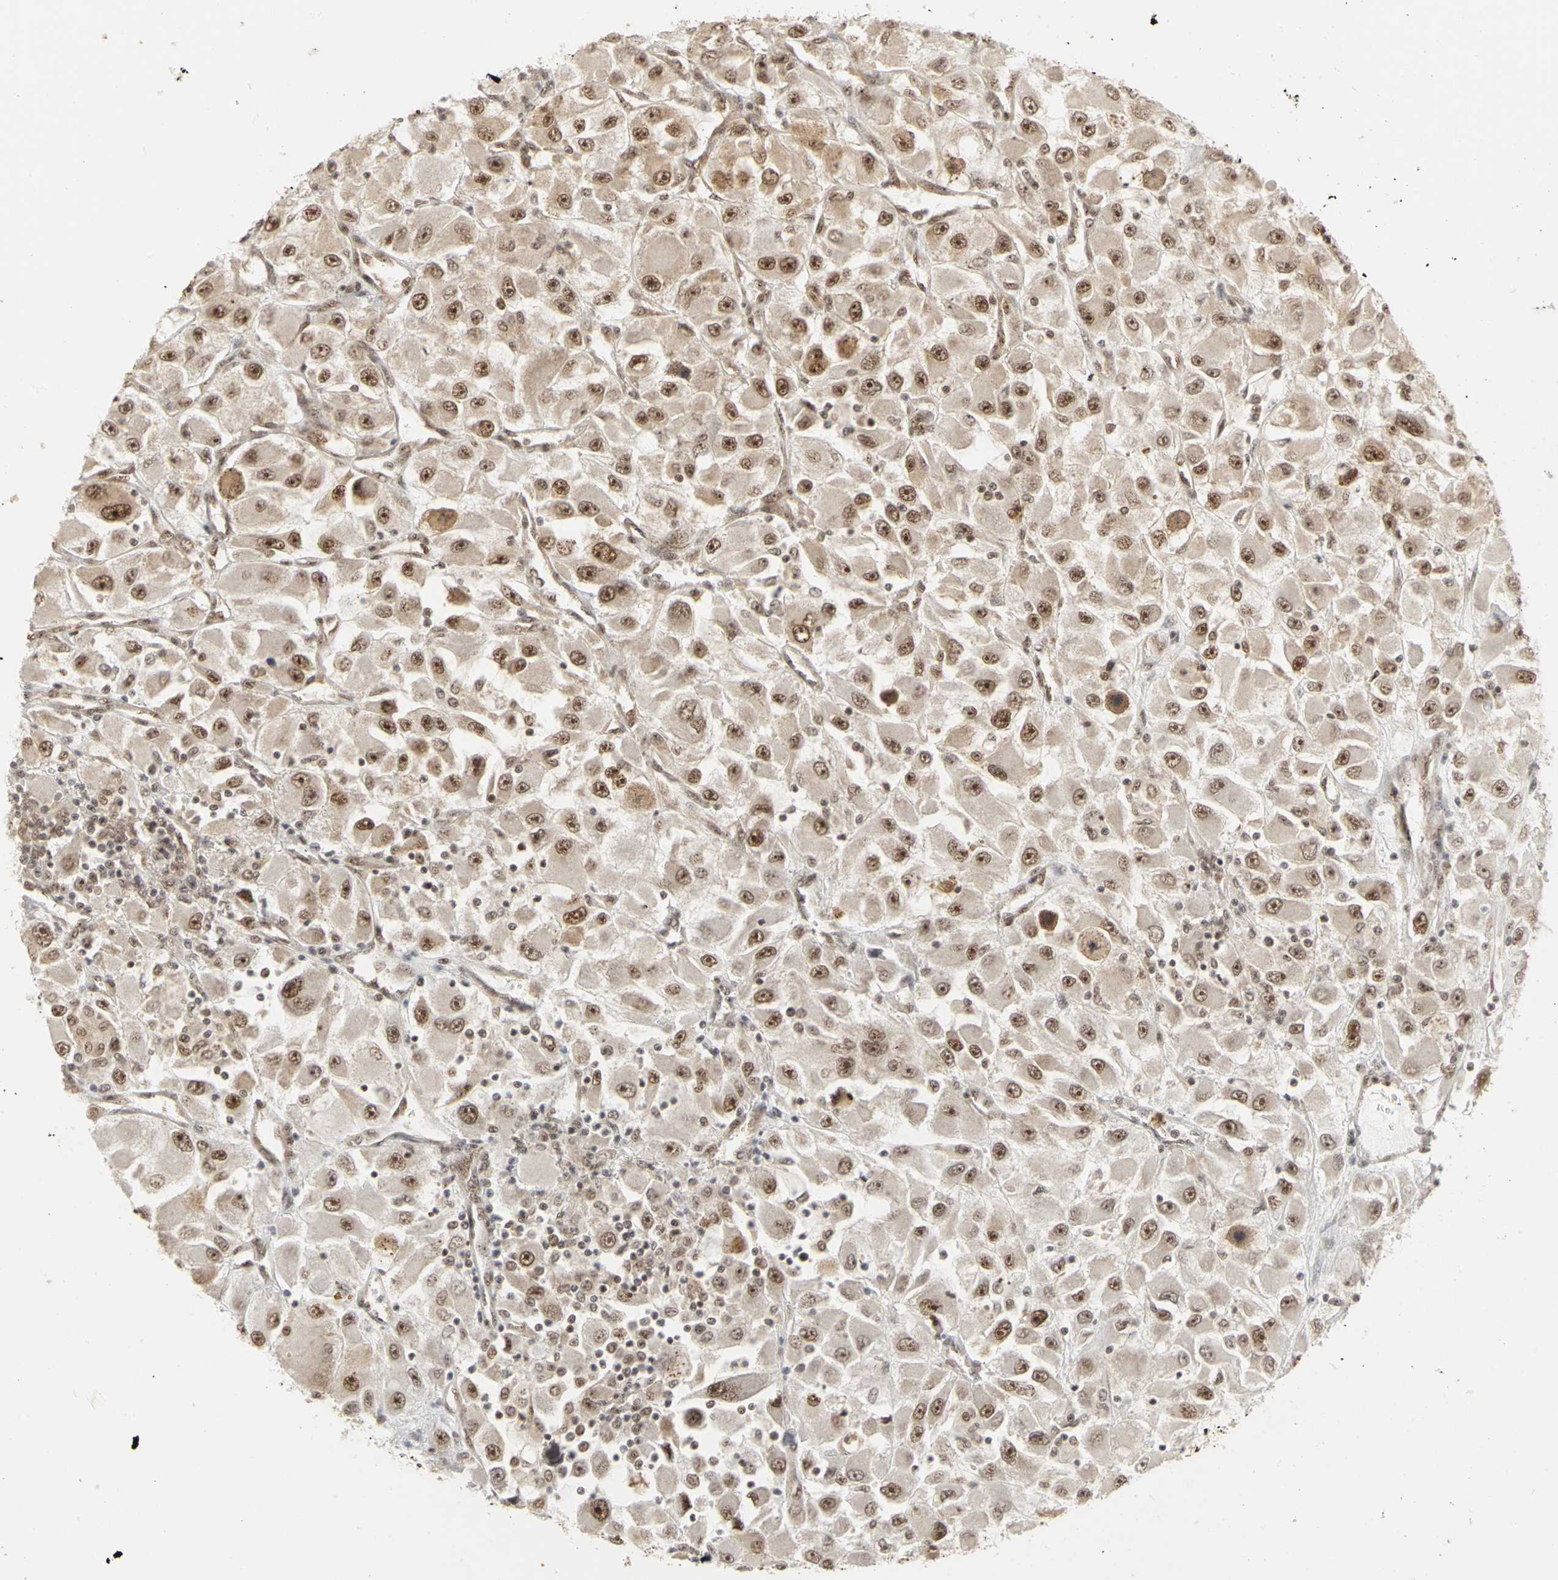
{"staining": {"intensity": "moderate", "quantity": ">75%", "location": "cytoplasmic/membranous,nuclear"}, "tissue": "renal cancer", "cell_type": "Tumor cells", "image_type": "cancer", "snomed": [{"axis": "morphology", "description": "Adenocarcinoma, NOS"}, {"axis": "topography", "description": "Kidney"}], "caption": "Tumor cells reveal moderate cytoplasmic/membranous and nuclear positivity in approximately >75% of cells in renal adenocarcinoma.", "gene": "CSNK2B", "patient": {"sex": "female", "age": 52}}